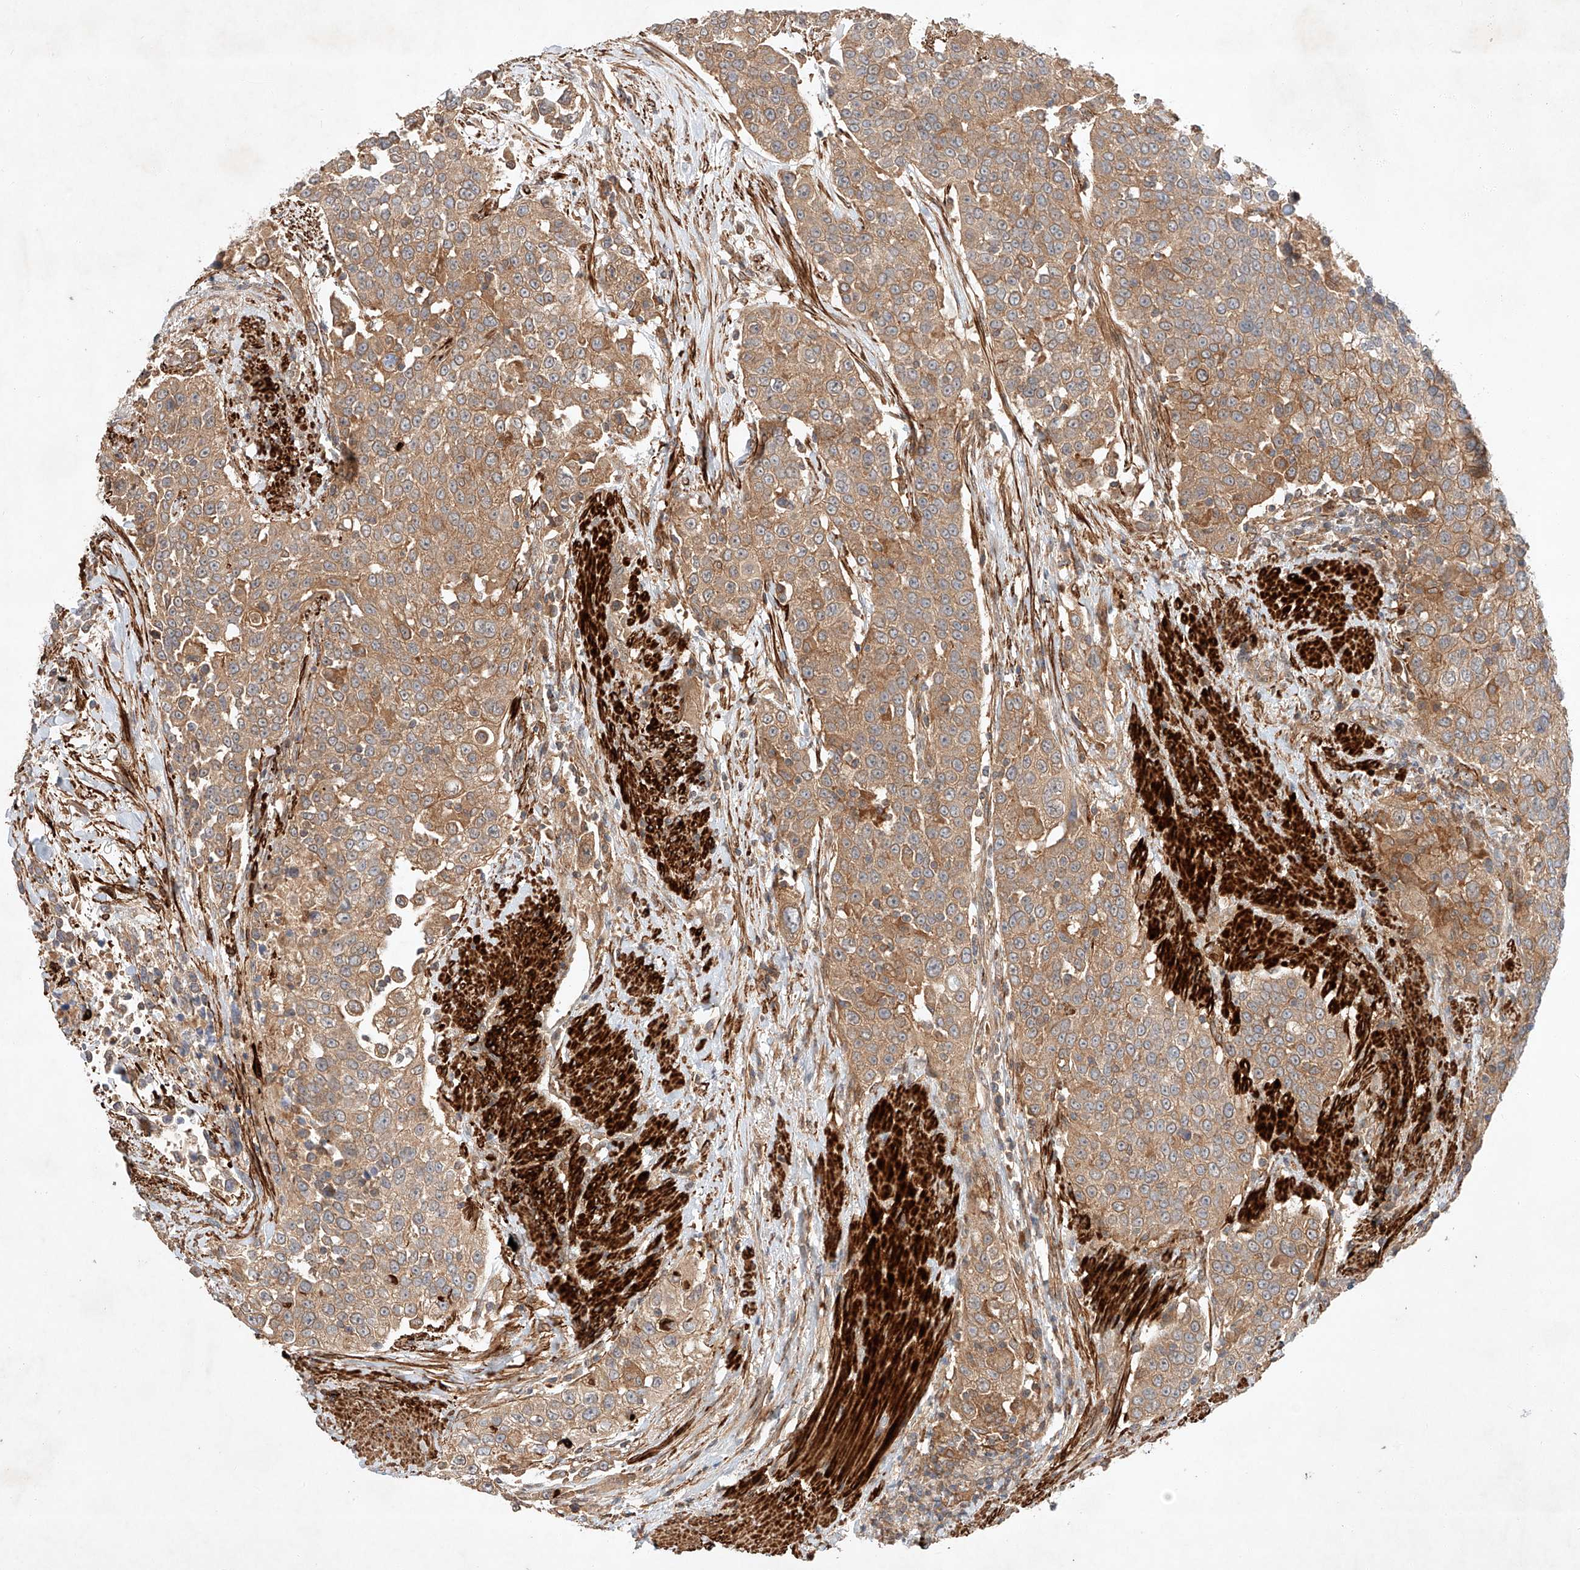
{"staining": {"intensity": "moderate", "quantity": ">75%", "location": "cytoplasmic/membranous"}, "tissue": "urothelial cancer", "cell_type": "Tumor cells", "image_type": "cancer", "snomed": [{"axis": "morphology", "description": "Urothelial carcinoma, High grade"}, {"axis": "topography", "description": "Urinary bladder"}], "caption": "Brown immunohistochemical staining in high-grade urothelial carcinoma reveals moderate cytoplasmic/membranous expression in about >75% of tumor cells.", "gene": "ARHGAP33", "patient": {"sex": "female", "age": 80}}